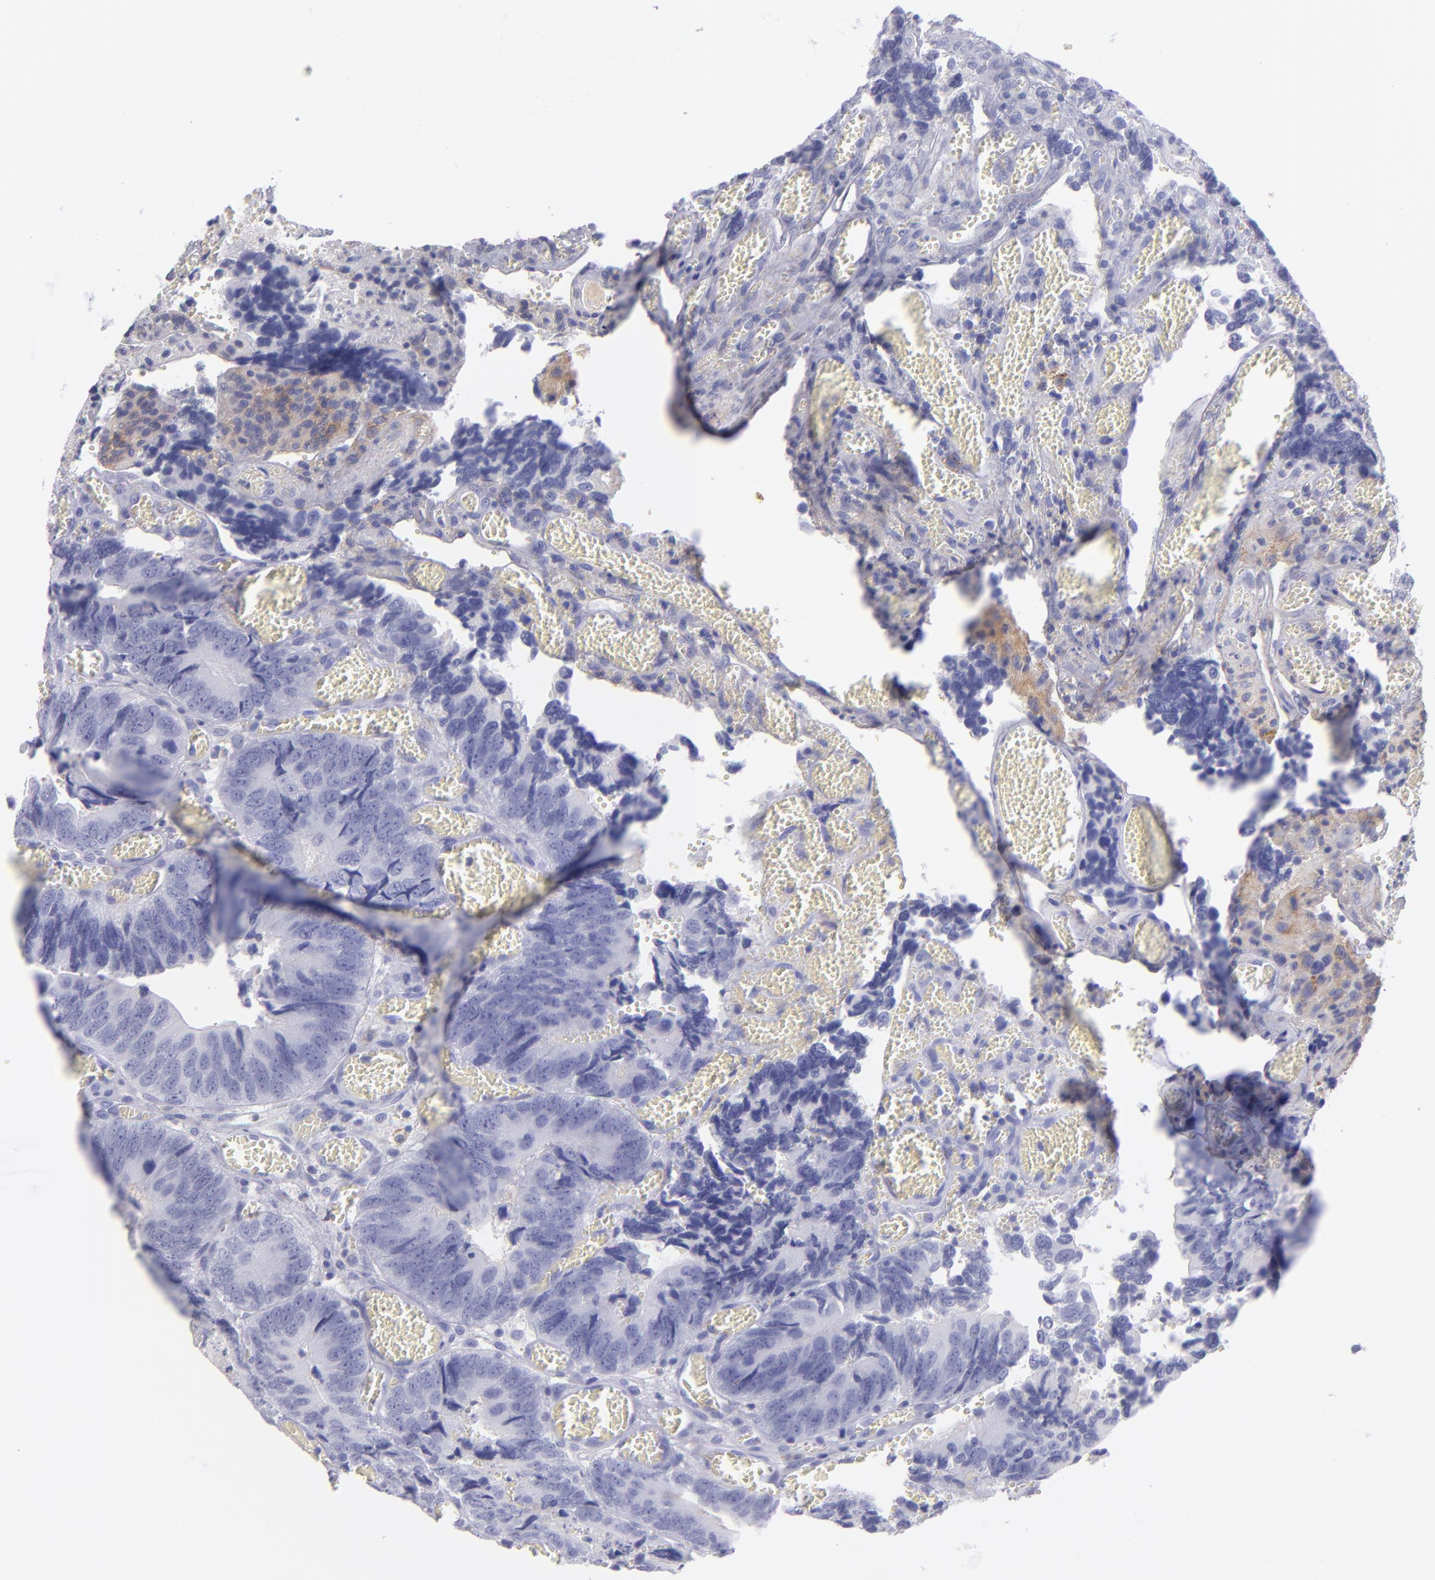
{"staining": {"intensity": "negative", "quantity": "none", "location": "none"}, "tissue": "colorectal cancer", "cell_type": "Tumor cells", "image_type": "cancer", "snomed": [{"axis": "morphology", "description": "Adenocarcinoma, NOS"}, {"axis": "topography", "description": "Colon"}], "caption": "A histopathology image of human colorectal cancer (adenocarcinoma) is negative for staining in tumor cells.", "gene": "CD82", "patient": {"sex": "male", "age": 72}}